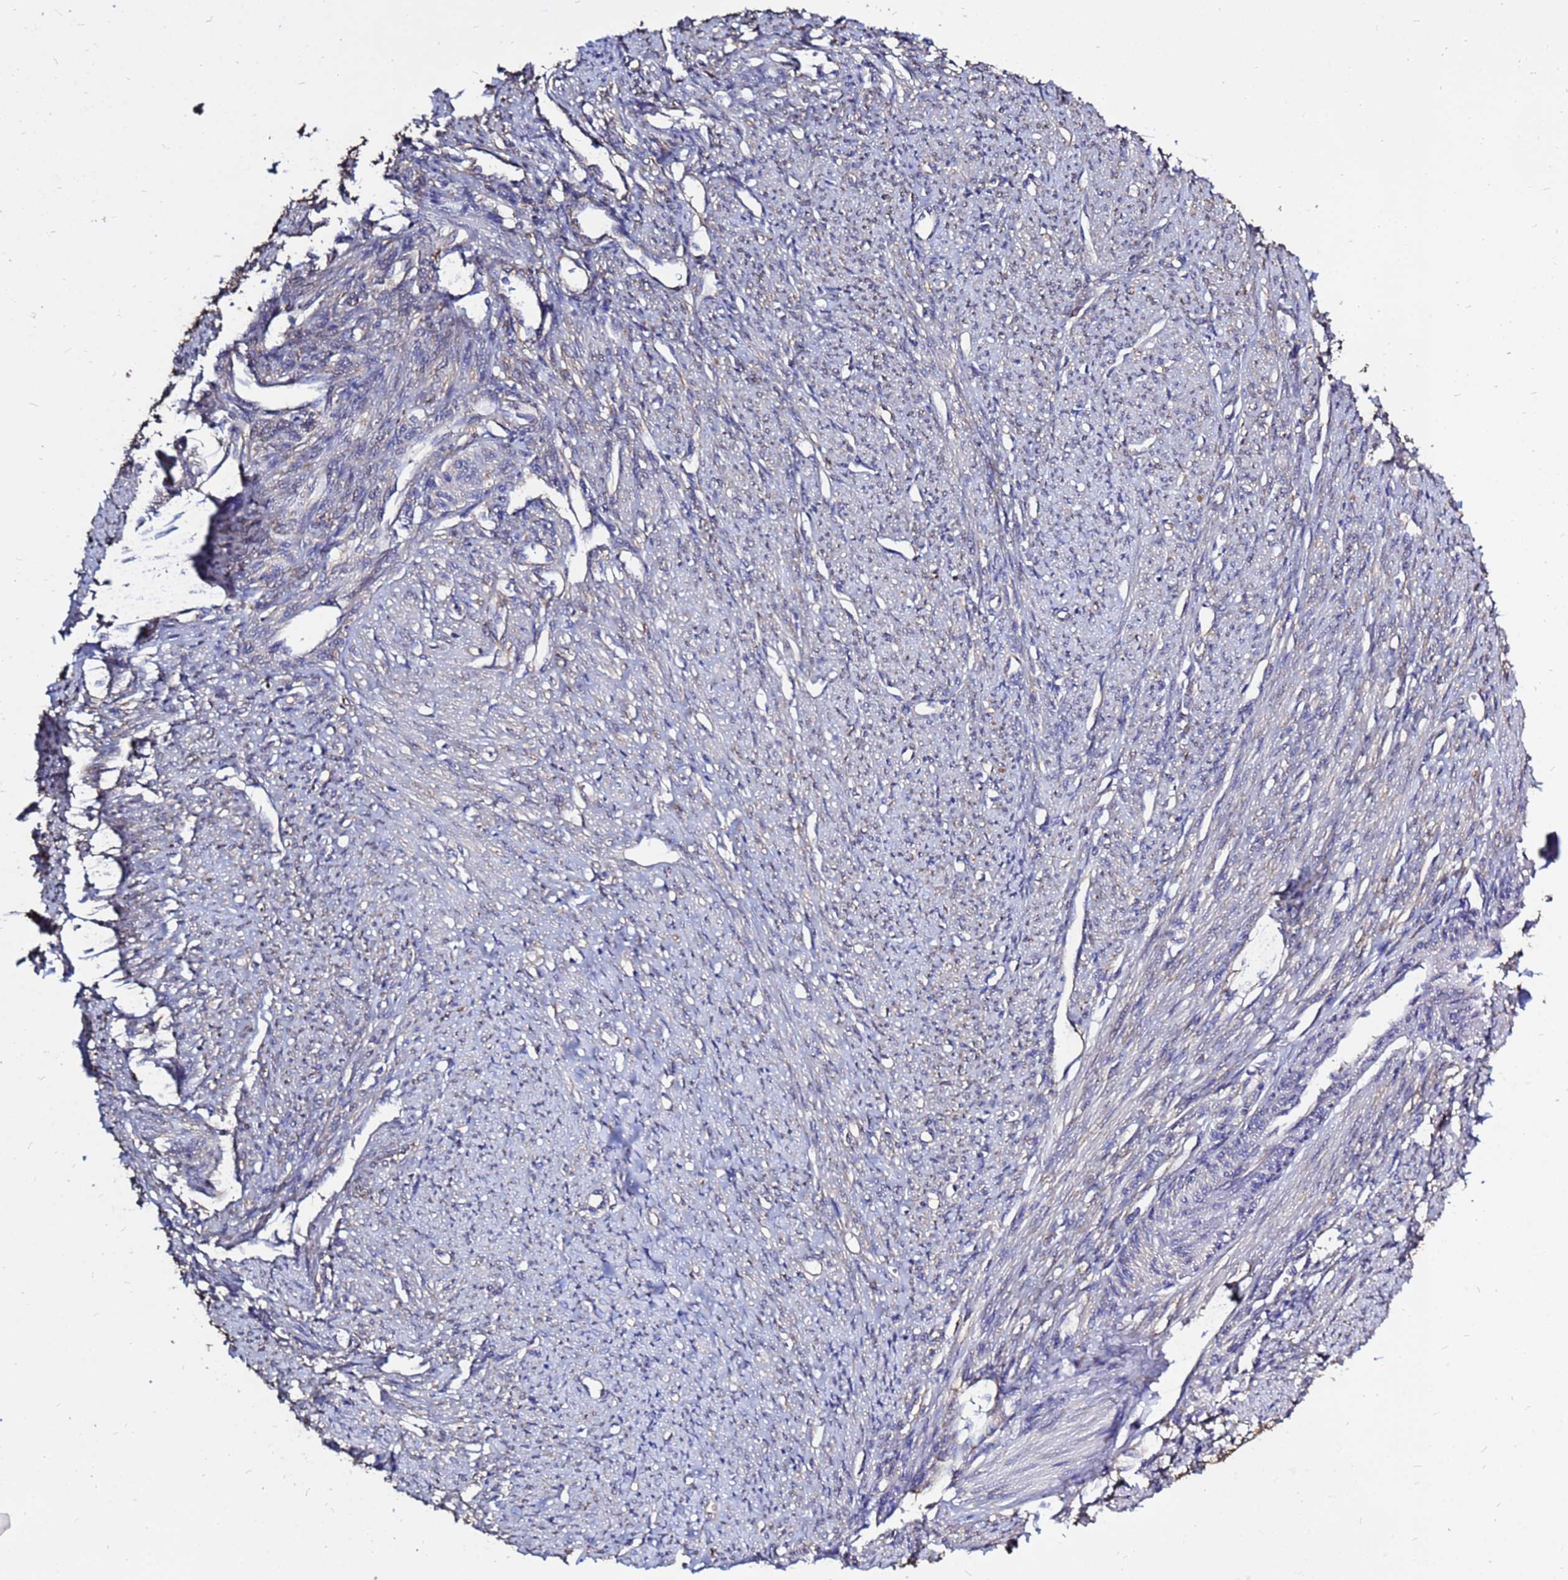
{"staining": {"intensity": "weak", "quantity": "25%-75%", "location": "cytoplasmic/membranous,nuclear"}, "tissue": "smooth muscle", "cell_type": "Smooth muscle cells", "image_type": "normal", "snomed": [{"axis": "morphology", "description": "Normal tissue, NOS"}, {"axis": "topography", "description": "Smooth muscle"}, {"axis": "topography", "description": "Uterus"}], "caption": "Brown immunohistochemical staining in normal human smooth muscle reveals weak cytoplasmic/membranous,nuclear positivity in about 25%-75% of smooth muscle cells.", "gene": "MOB2", "patient": {"sex": "female", "age": 59}}